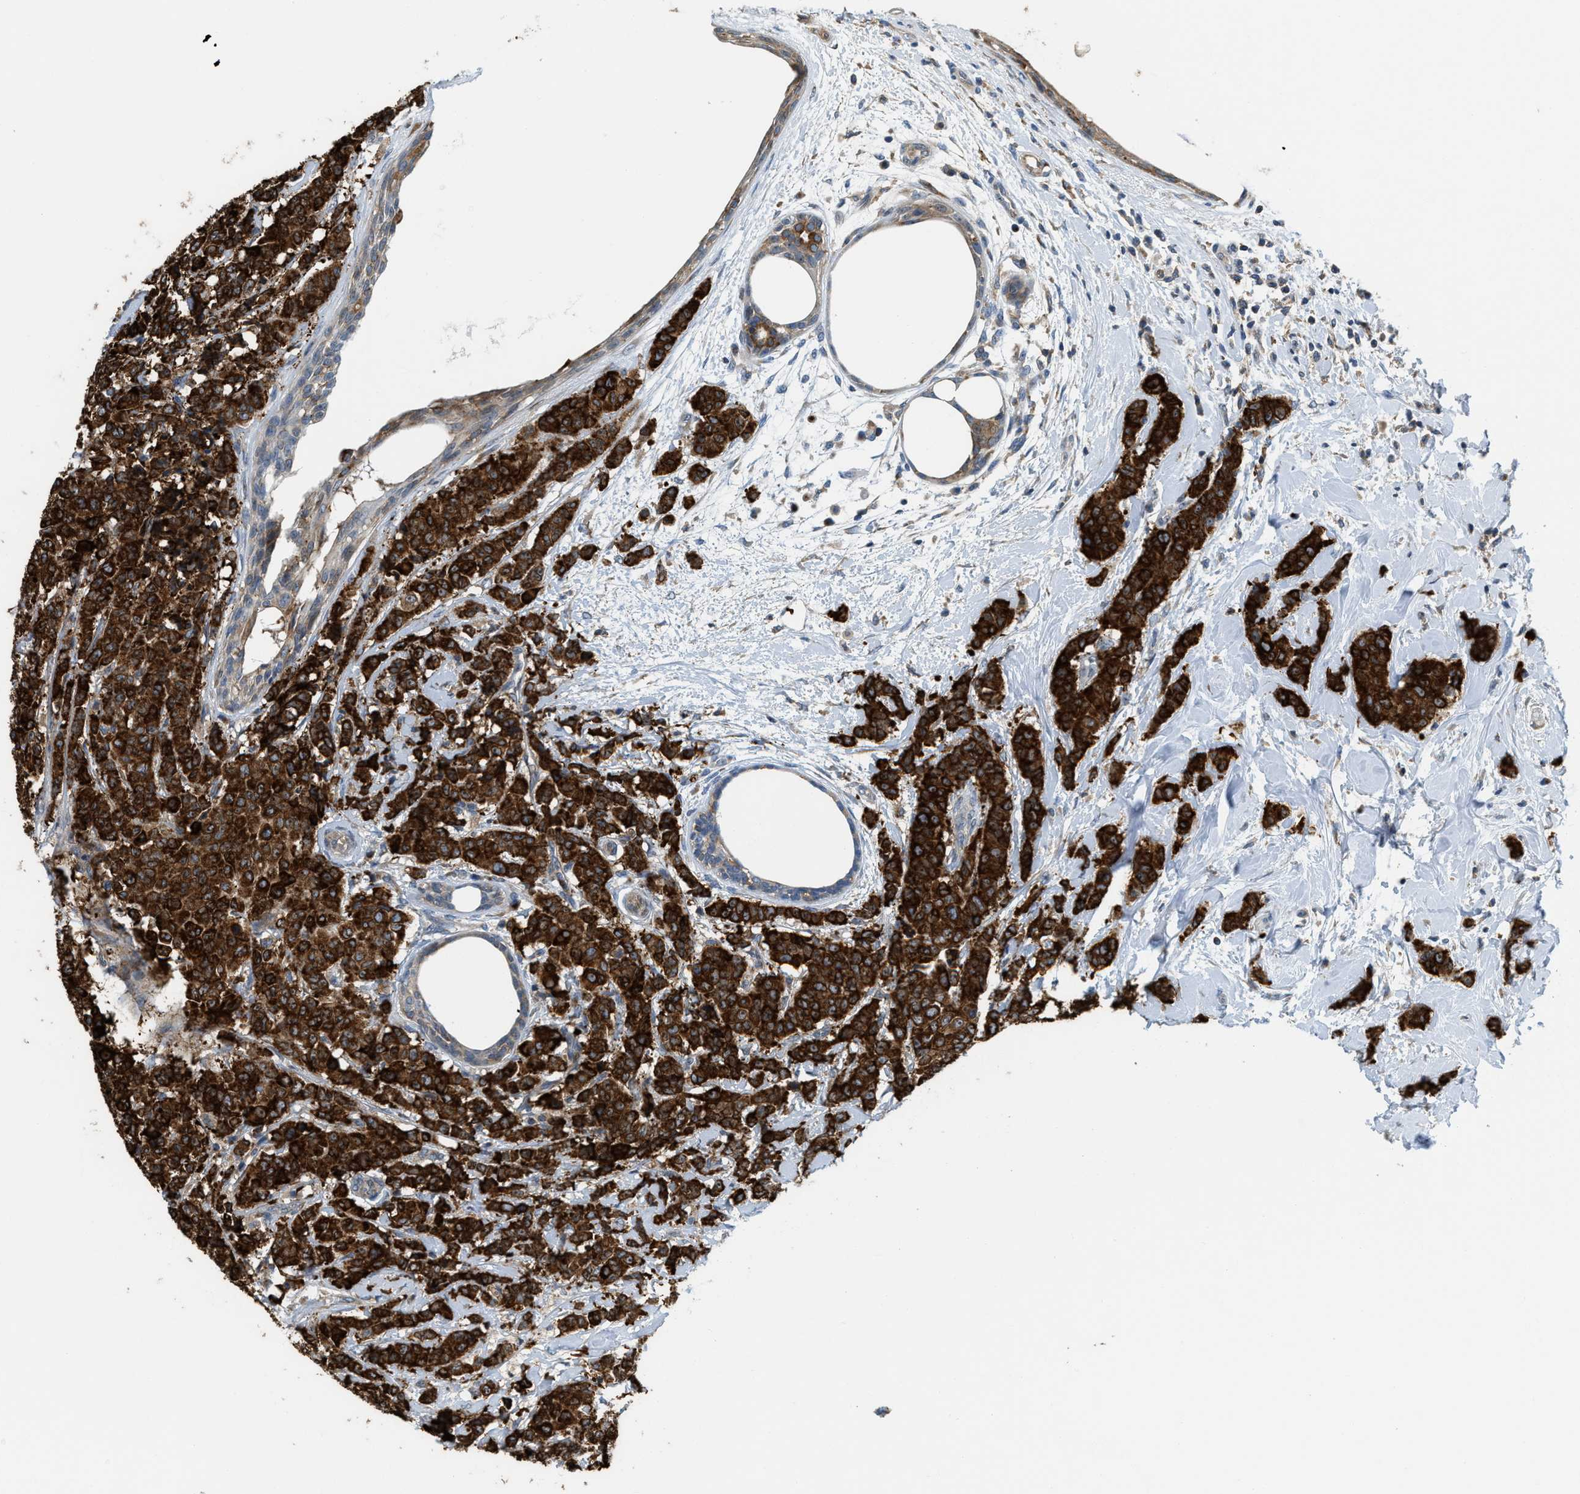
{"staining": {"intensity": "strong", "quantity": ">75%", "location": "cytoplasmic/membranous"}, "tissue": "breast cancer", "cell_type": "Tumor cells", "image_type": "cancer", "snomed": [{"axis": "morphology", "description": "Normal tissue, NOS"}, {"axis": "morphology", "description": "Duct carcinoma"}, {"axis": "topography", "description": "Breast"}], "caption": "Breast cancer was stained to show a protein in brown. There is high levels of strong cytoplasmic/membranous positivity in approximately >75% of tumor cells.", "gene": "DIPK1A", "patient": {"sex": "female", "age": 40}}